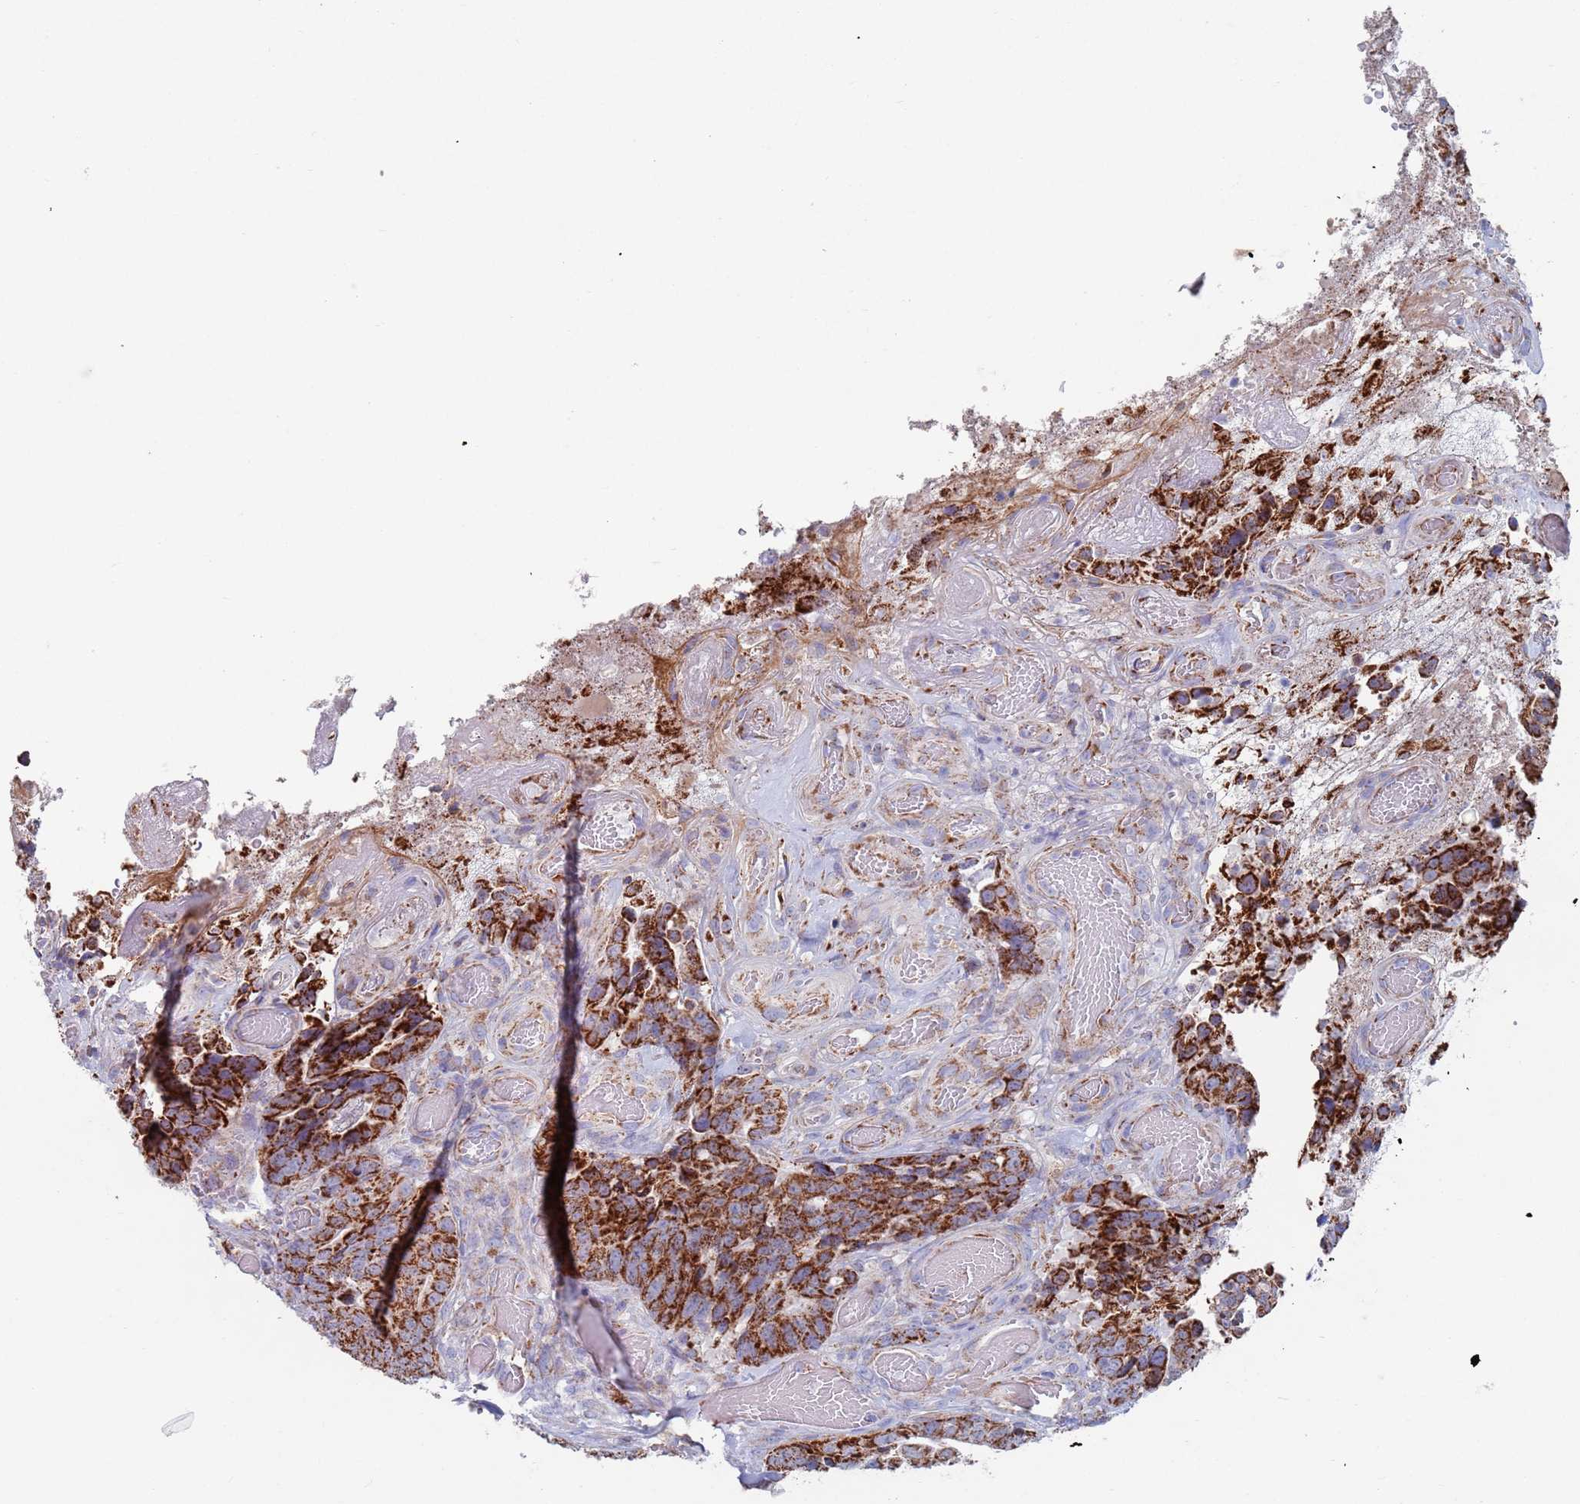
{"staining": {"intensity": "strong", "quantity": ">75%", "location": "cytoplasmic/membranous"}, "tissue": "colorectal cancer", "cell_type": "Tumor cells", "image_type": "cancer", "snomed": [{"axis": "morphology", "description": "Adenocarcinoma, NOS"}, {"axis": "topography", "description": "Colon"}], "caption": "Brown immunohistochemical staining in colorectal cancer reveals strong cytoplasmic/membranous staining in approximately >75% of tumor cells. (DAB (3,3'-diaminobenzidine) = brown stain, brightfield microscopy at high magnification).", "gene": "MRPL22", "patient": {"sex": "female", "age": 82}}